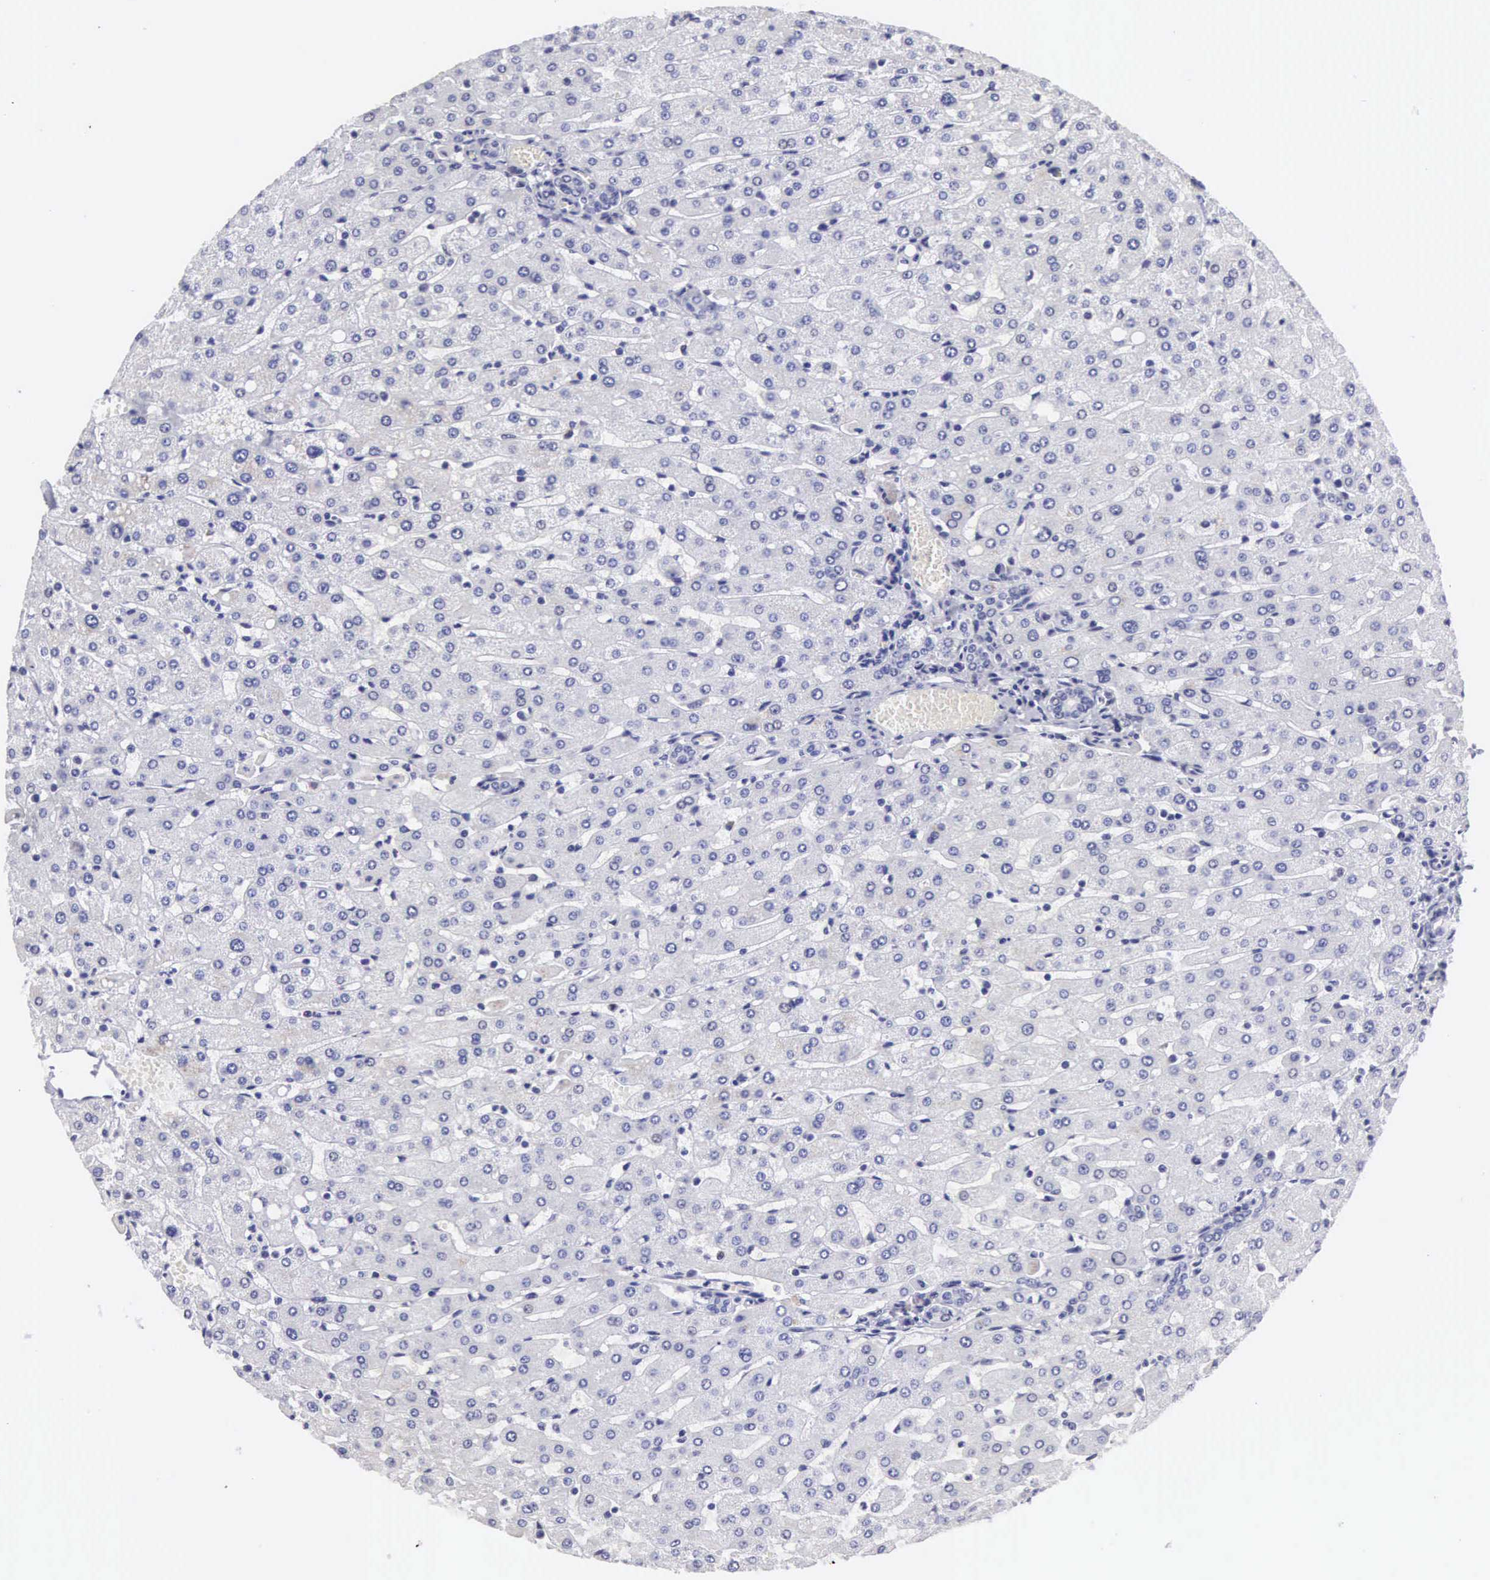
{"staining": {"intensity": "negative", "quantity": "none", "location": "none"}, "tissue": "liver", "cell_type": "Cholangiocytes", "image_type": "normal", "snomed": [{"axis": "morphology", "description": "Normal tissue, NOS"}, {"axis": "topography", "description": "Liver"}], "caption": "Immunohistochemistry (IHC) photomicrograph of normal human liver stained for a protein (brown), which reveals no positivity in cholangiocytes. The staining was performed using DAB to visualize the protein expression in brown, while the nuclei were stained in blue with hematoxylin (Magnification: 20x).", "gene": "ETV6", "patient": {"sex": "female", "age": 30}}